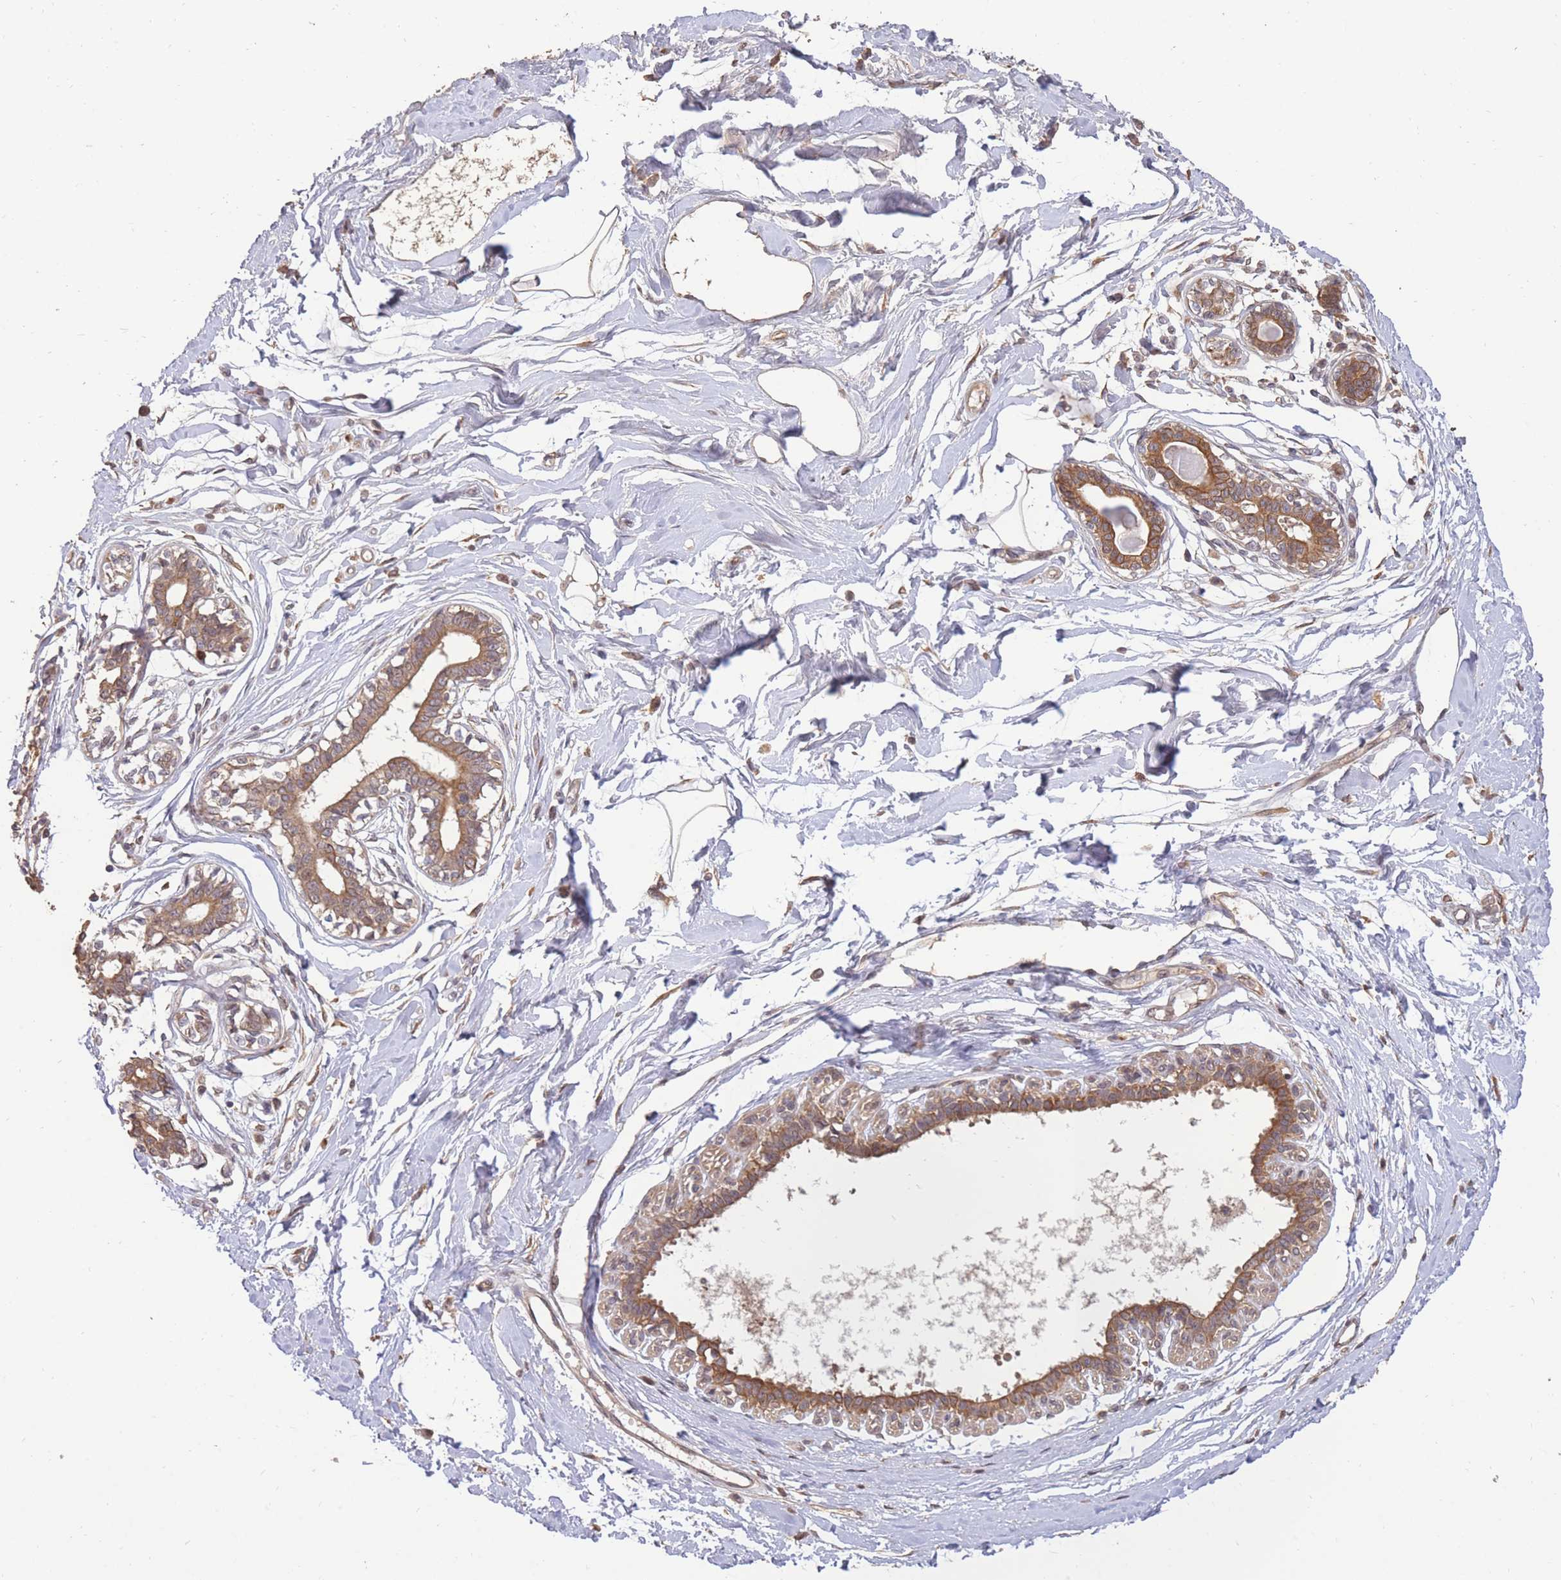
{"staining": {"intensity": "moderate", "quantity": "25%-75%", "location": "cytoplasmic/membranous"}, "tissue": "breast", "cell_type": "Adipocytes", "image_type": "normal", "snomed": [{"axis": "morphology", "description": "Normal tissue, NOS"}, {"axis": "topography", "description": "Breast"}], "caption": "A medium amount of moderate cytoplasmic/membranous expression is appreciated in about 25%-75% of adipocytes in benign breast.", "gene": "RGS14", "patient": {"sex": "female", "age": 45}}